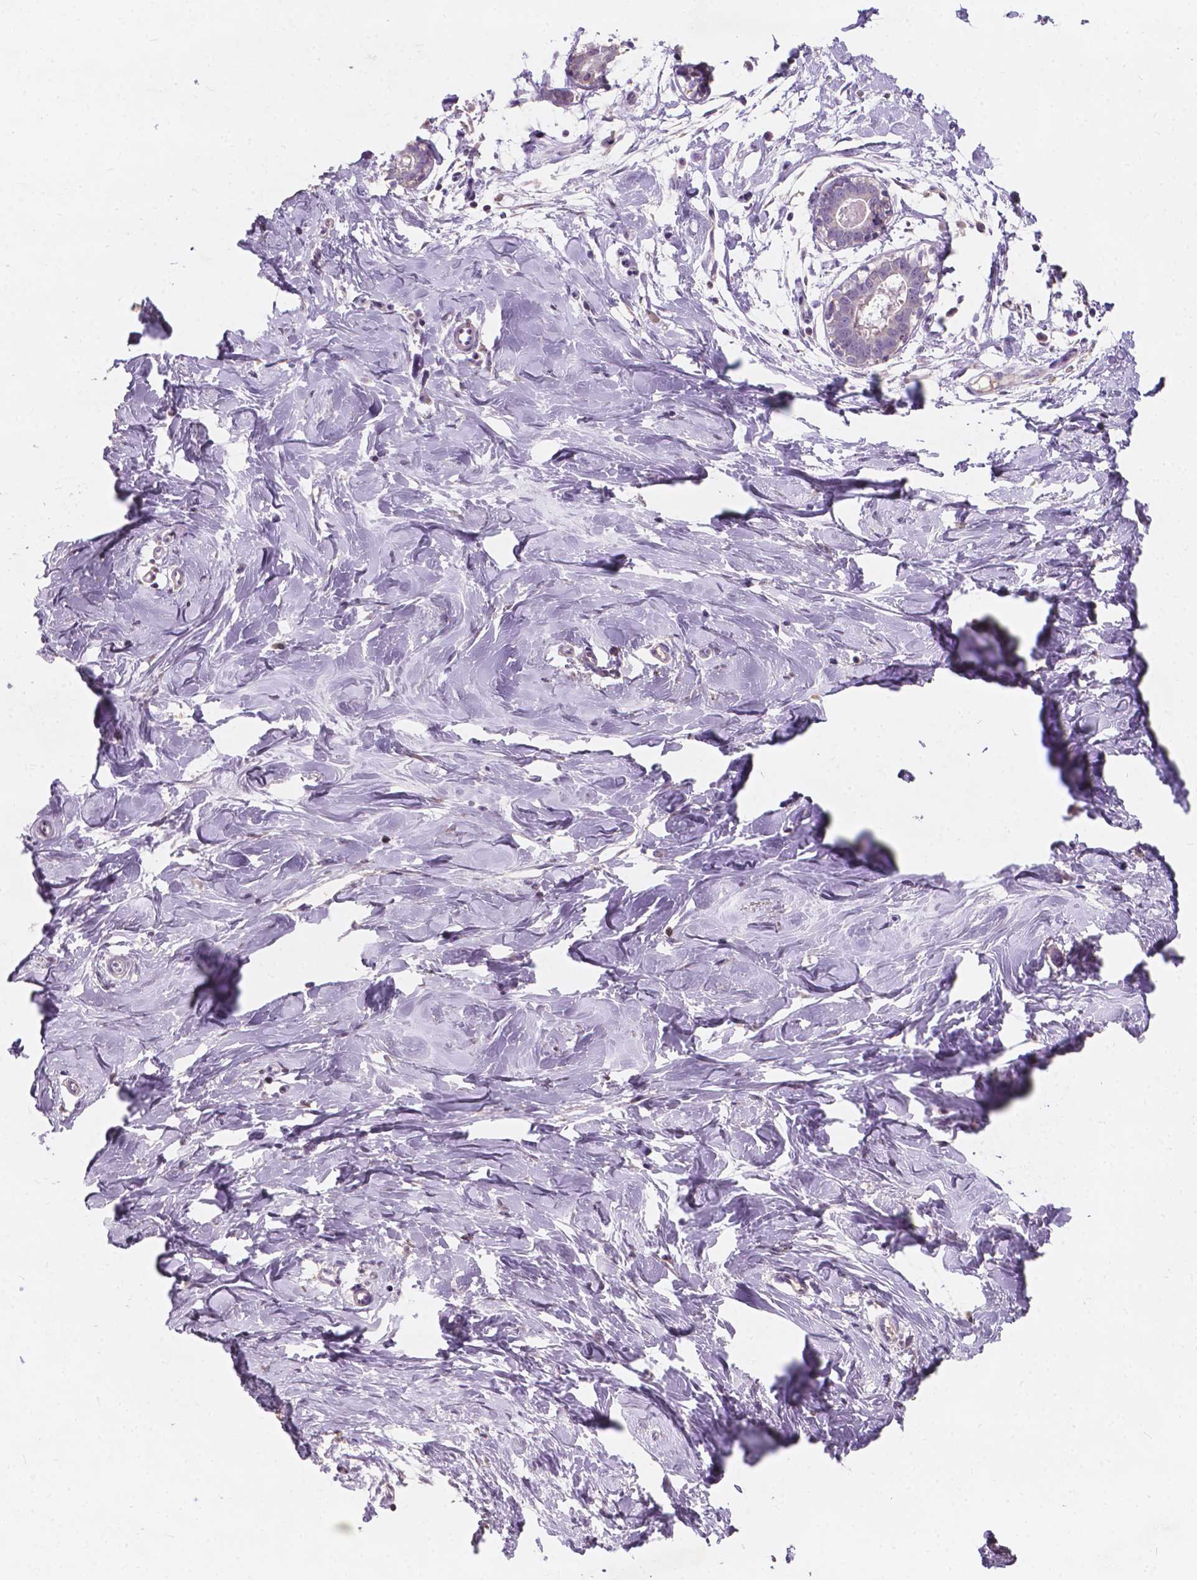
{"staining": {"intensity": "negative", "quantity": "none", "location": "none"}, "tissue": "breast", "cell_type": "Adipocytes", "image_type": "normal", "snomed": [{"axis": "morphology", "description": "Normal tissue, NOS"}, {"axis": "topography", "description": "Breast"}], "caption": "DAB immunohistochemical staining of unremarkable breast shows no significant expression in adipocytes. (DAB immunohistochemistry visualized using brightfield microscopy, high magnification).", "gene": "IREB2", "patient": {"sex": "female", "age": 27}}